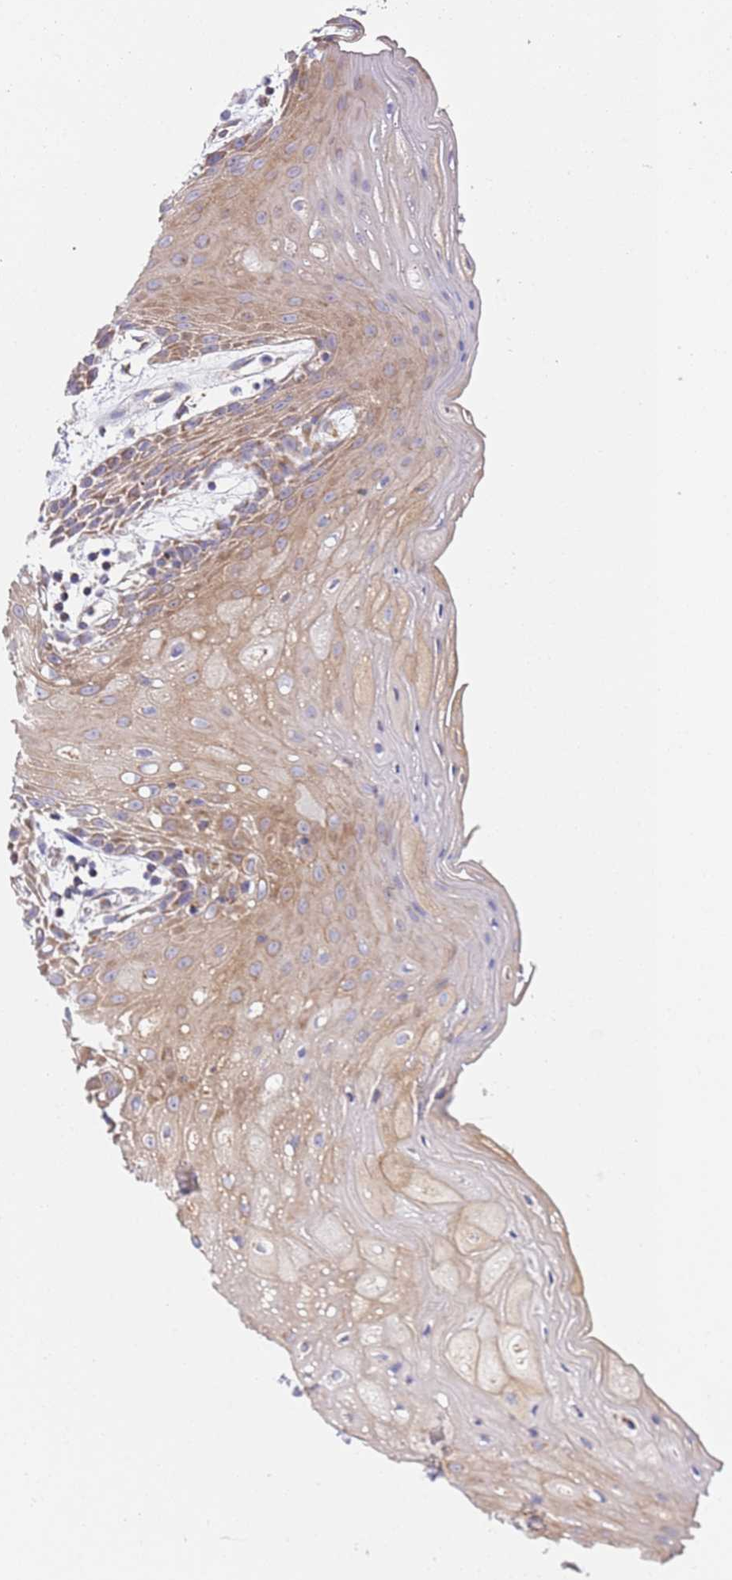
{"staining": {"intensity": "moderate", "quantity": ">75%", "location": "cytoplasmic/membranous"}, "tissue": "oral mucosa", "cell_type": "Squamous epithelial cells", "image_type": "normal", "snomed": [{"axis": "morphology", "description": "Normal tissue, NOS"}, {"axis": "topography", "description": "Oral tissue"}, {"axis": "topography", "description": "Tounge, NOS"}], "caption": "Protein staining shows moderate cytoplasmic/membranous positivity in about >75% of squamous epithelial cells in normal oral mucosa.", "gene": "PWWP3A", "patient": {"sex": "female", "age": 59}}